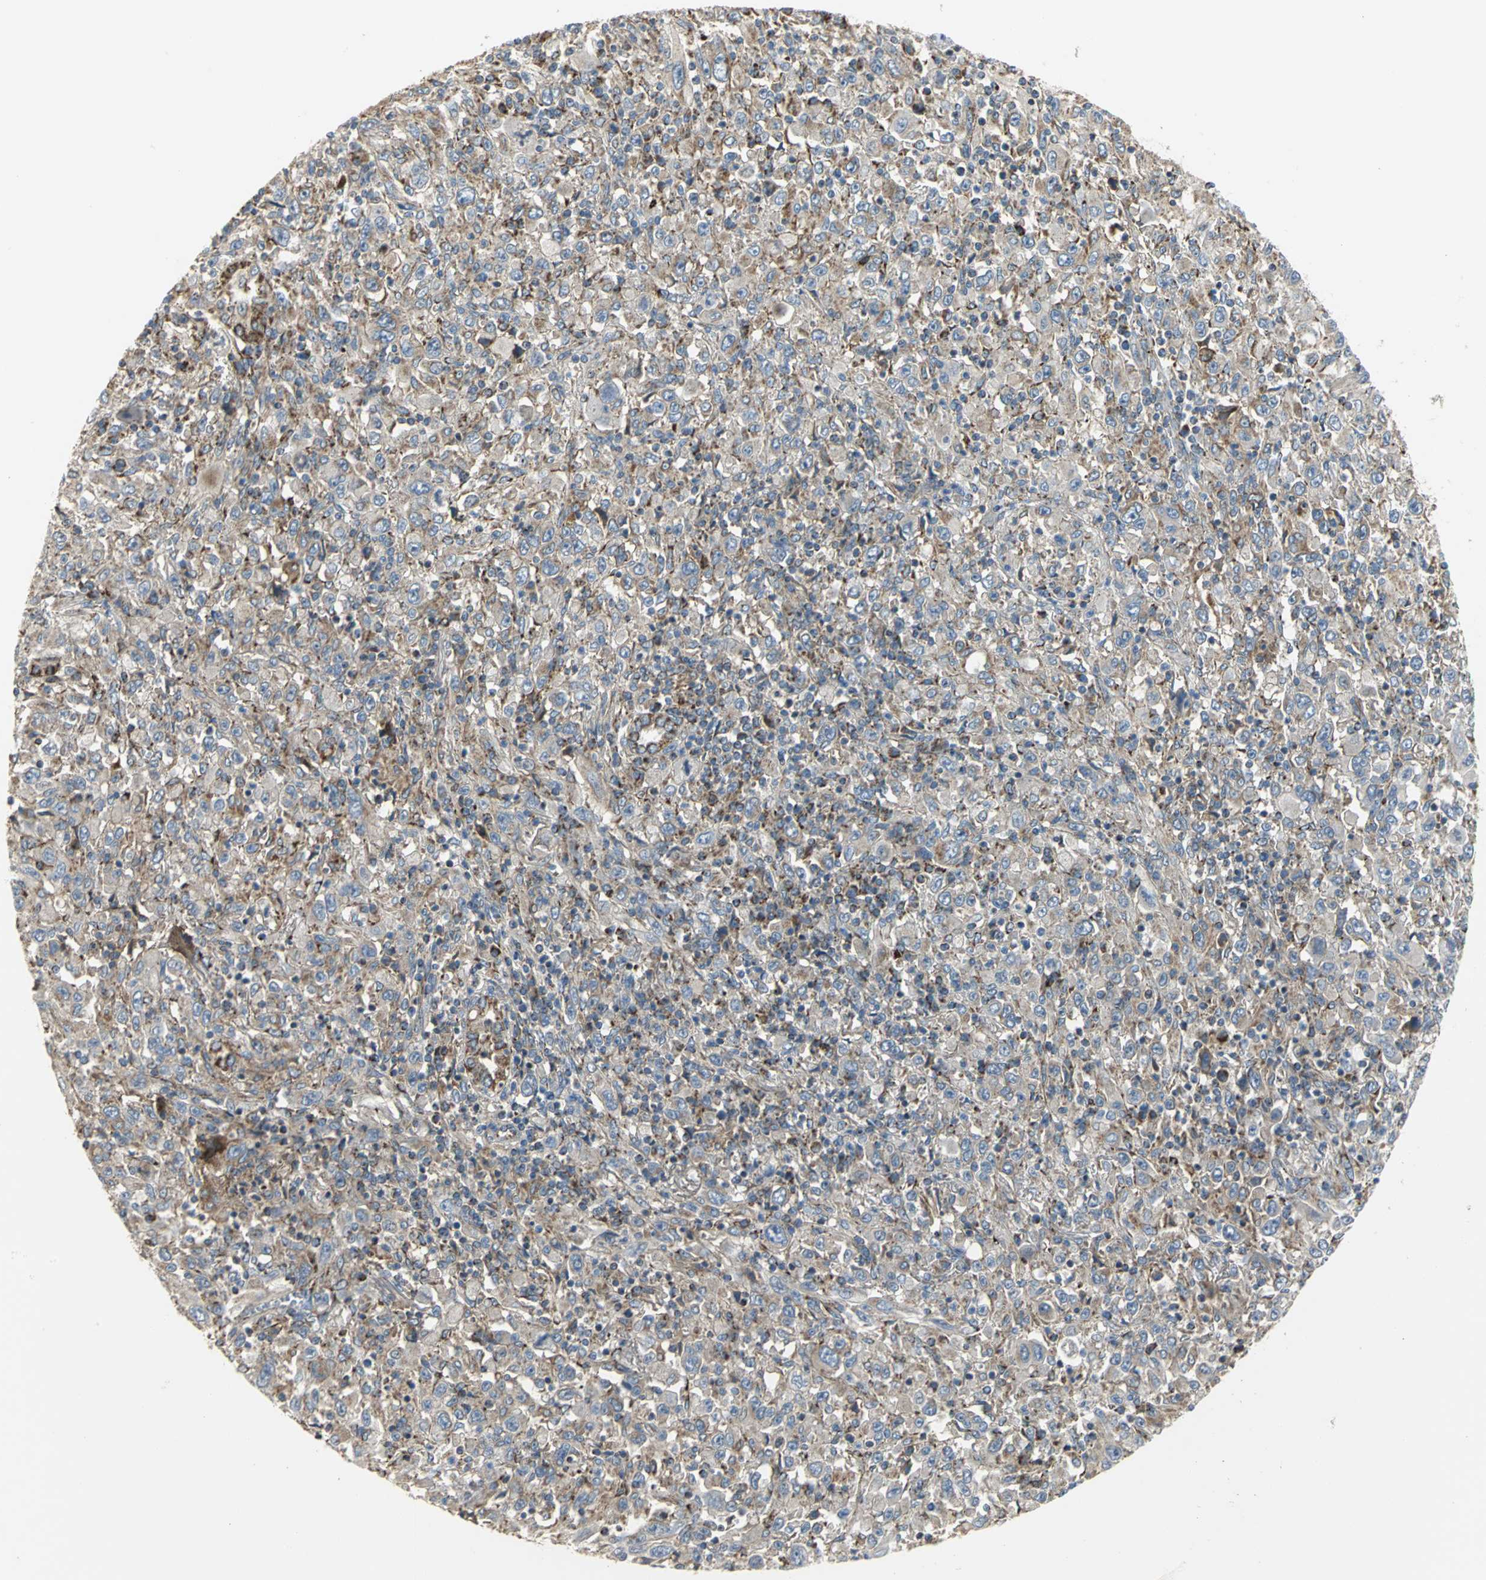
{"staining": {"intensity": "moderate", "quantity": "25%-75%", "location": "cytoplasmic/membranous"}, "tissue": "melanoma", "cell_type": "Tumor cells", "image_type": "cancer", "snomed": [{"axis": "morphology", "description": "Malignant melanoma, Metastatic site"}, {"axis": "topography", "description": "Skin"}], "caption": "This image exhibits melanoma stained with immunohistochemistry to label a protein in brown. The cytoplasmic/membranous of tumor cells show moderate positivity for the protein. Nuclei are counter-stained blue.", "gene": "NDUFB5", "patient": {"sex": "female", "age": 56}}